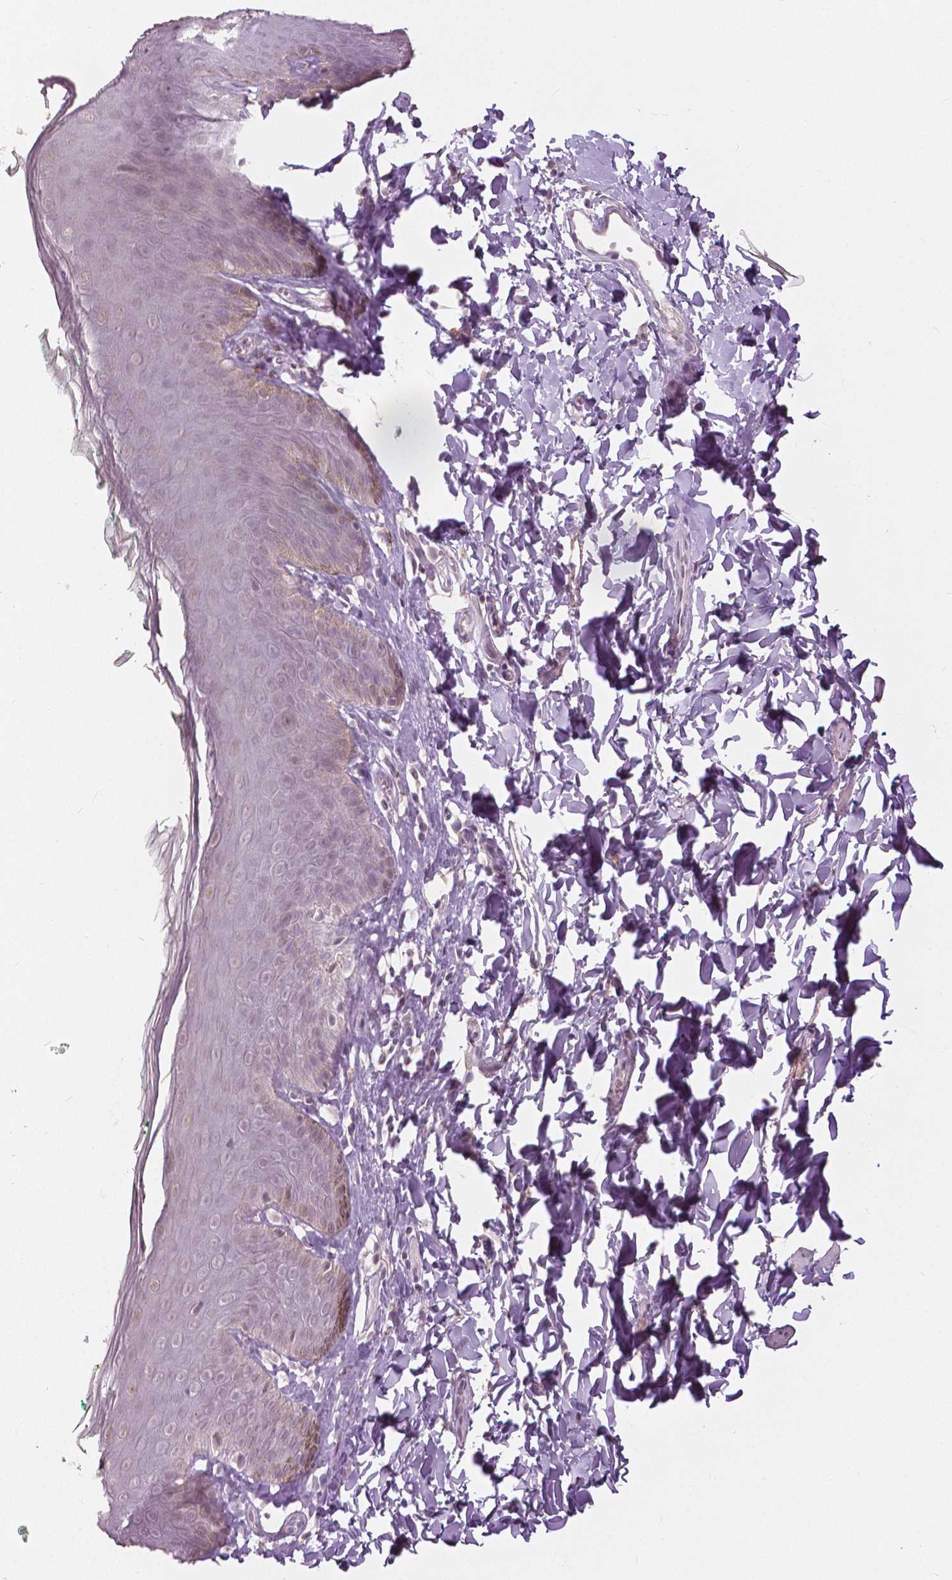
{"staining": {"intensity": "weak", "quantity": "<25%", "location": "cytoplasmic/membranous"}, "tissue": "skin", "cell_type": "Epidermal cells", "image_type": "normal", "snomed": [{"axis": "morphology", "description": "Normal tissue, NOS"}, {"axis": "topography", "description": "Vulva"}, {"axis": "topography", "description": "Peripheral nerve tissue"}], "caption": "DAB immunohistochemical staining of normal human skin demonstrates no significant expression in epidermal cells. Nuclei are stained in blue.", "gene": "NANOG", "patient": {"sex": "female", "age": 66}}